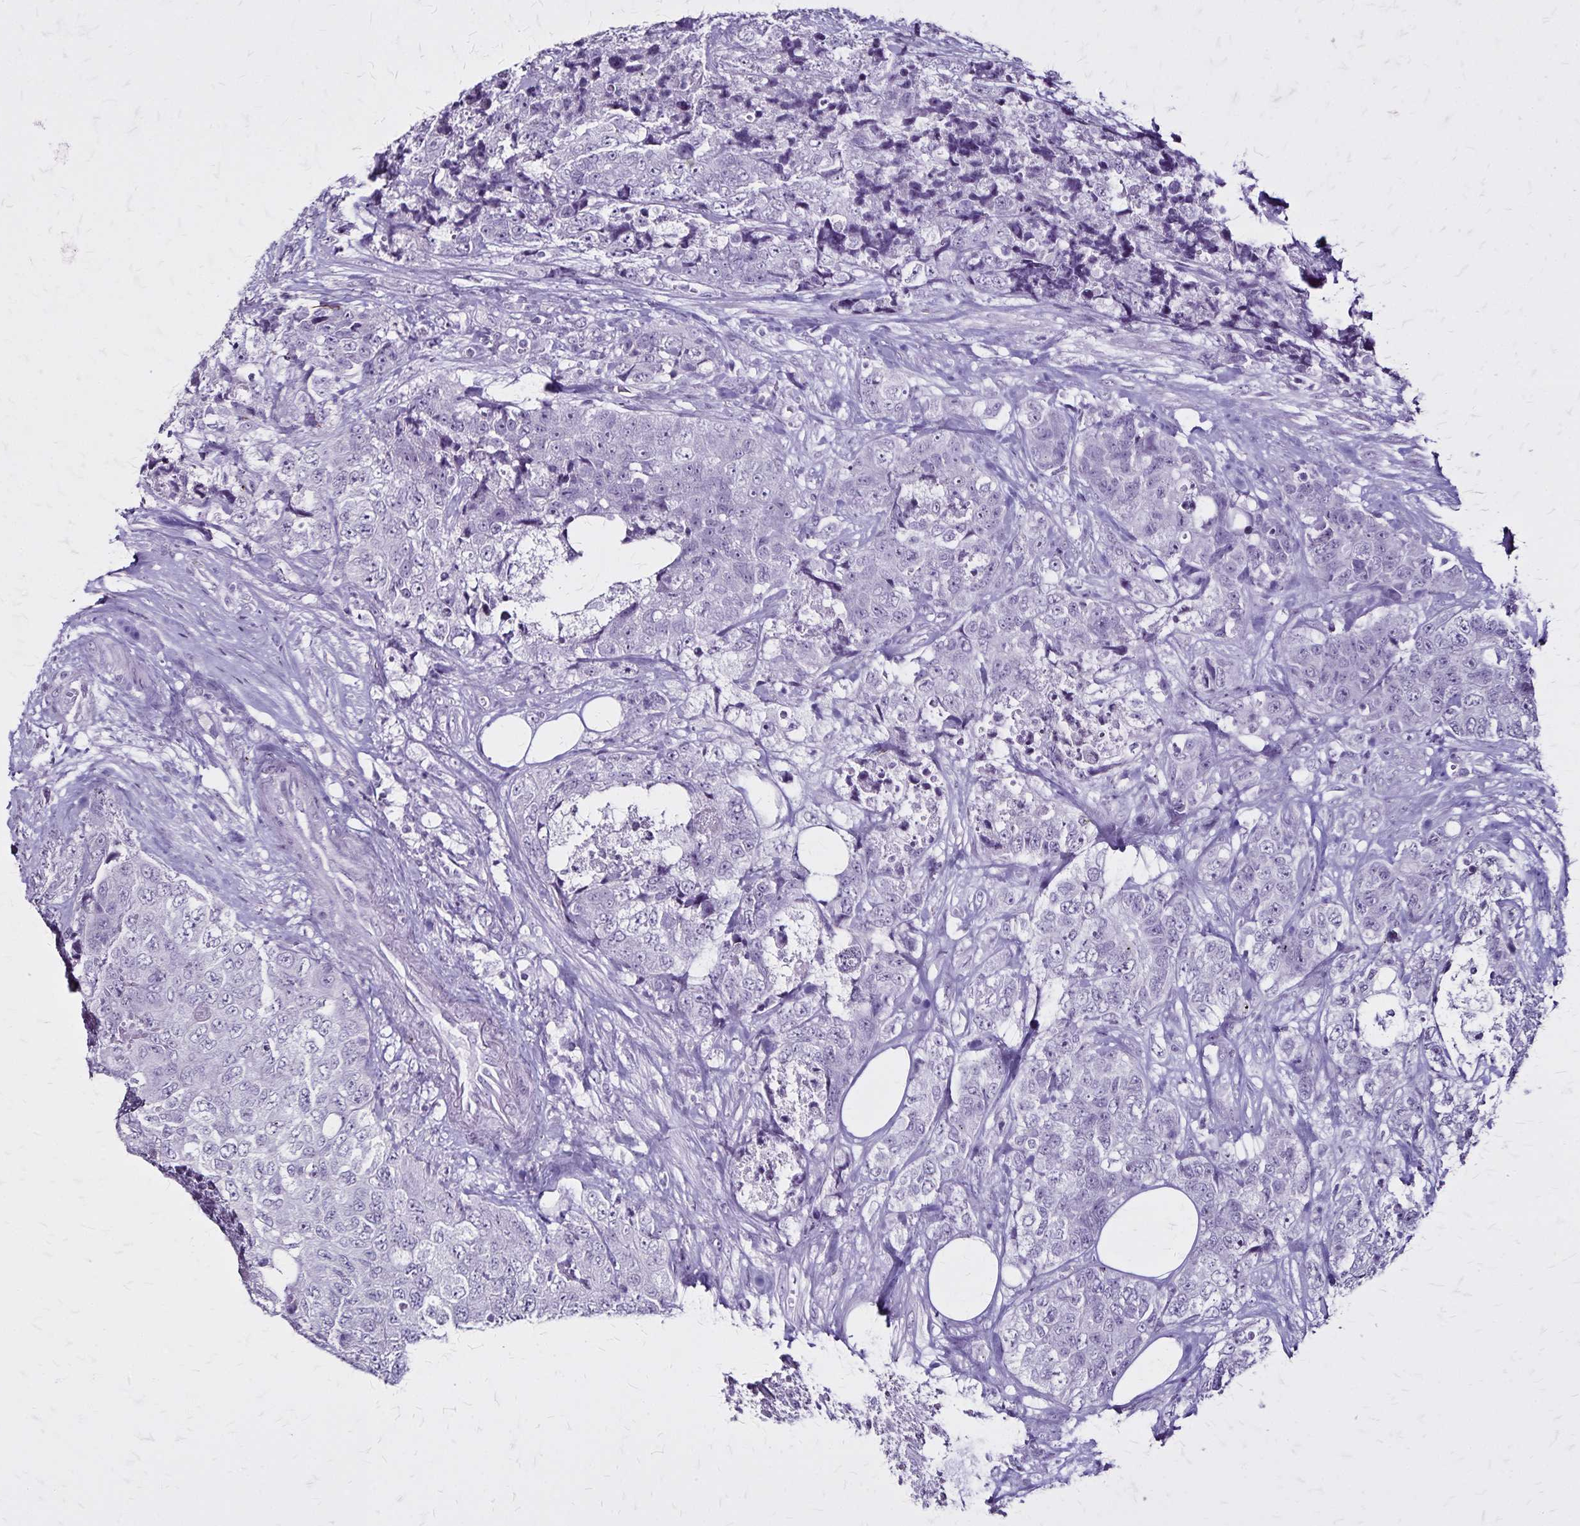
{"staining": {"intensity": "negative", "quantity": "none", "location": "none"}, "tissue": "urothelial cancer", "cell_type": "Tumor cells", "image_type": "cancer", "snomed": [{"axis": "morphology", "description": "Urothelial carcinoma, High grade"}, {"axis": "topography", "description": "Urinary bladder"}], "caption": "DAB (3,3'-diaminobenzidine) immunohistochemical staining of urothelial cancer demonstrates no significant positivity in tumor cells. (IHC, brightfield microscopy, high magnification).", "gene": "KRT2", "patient": {"sex": "female", "age": 78}}